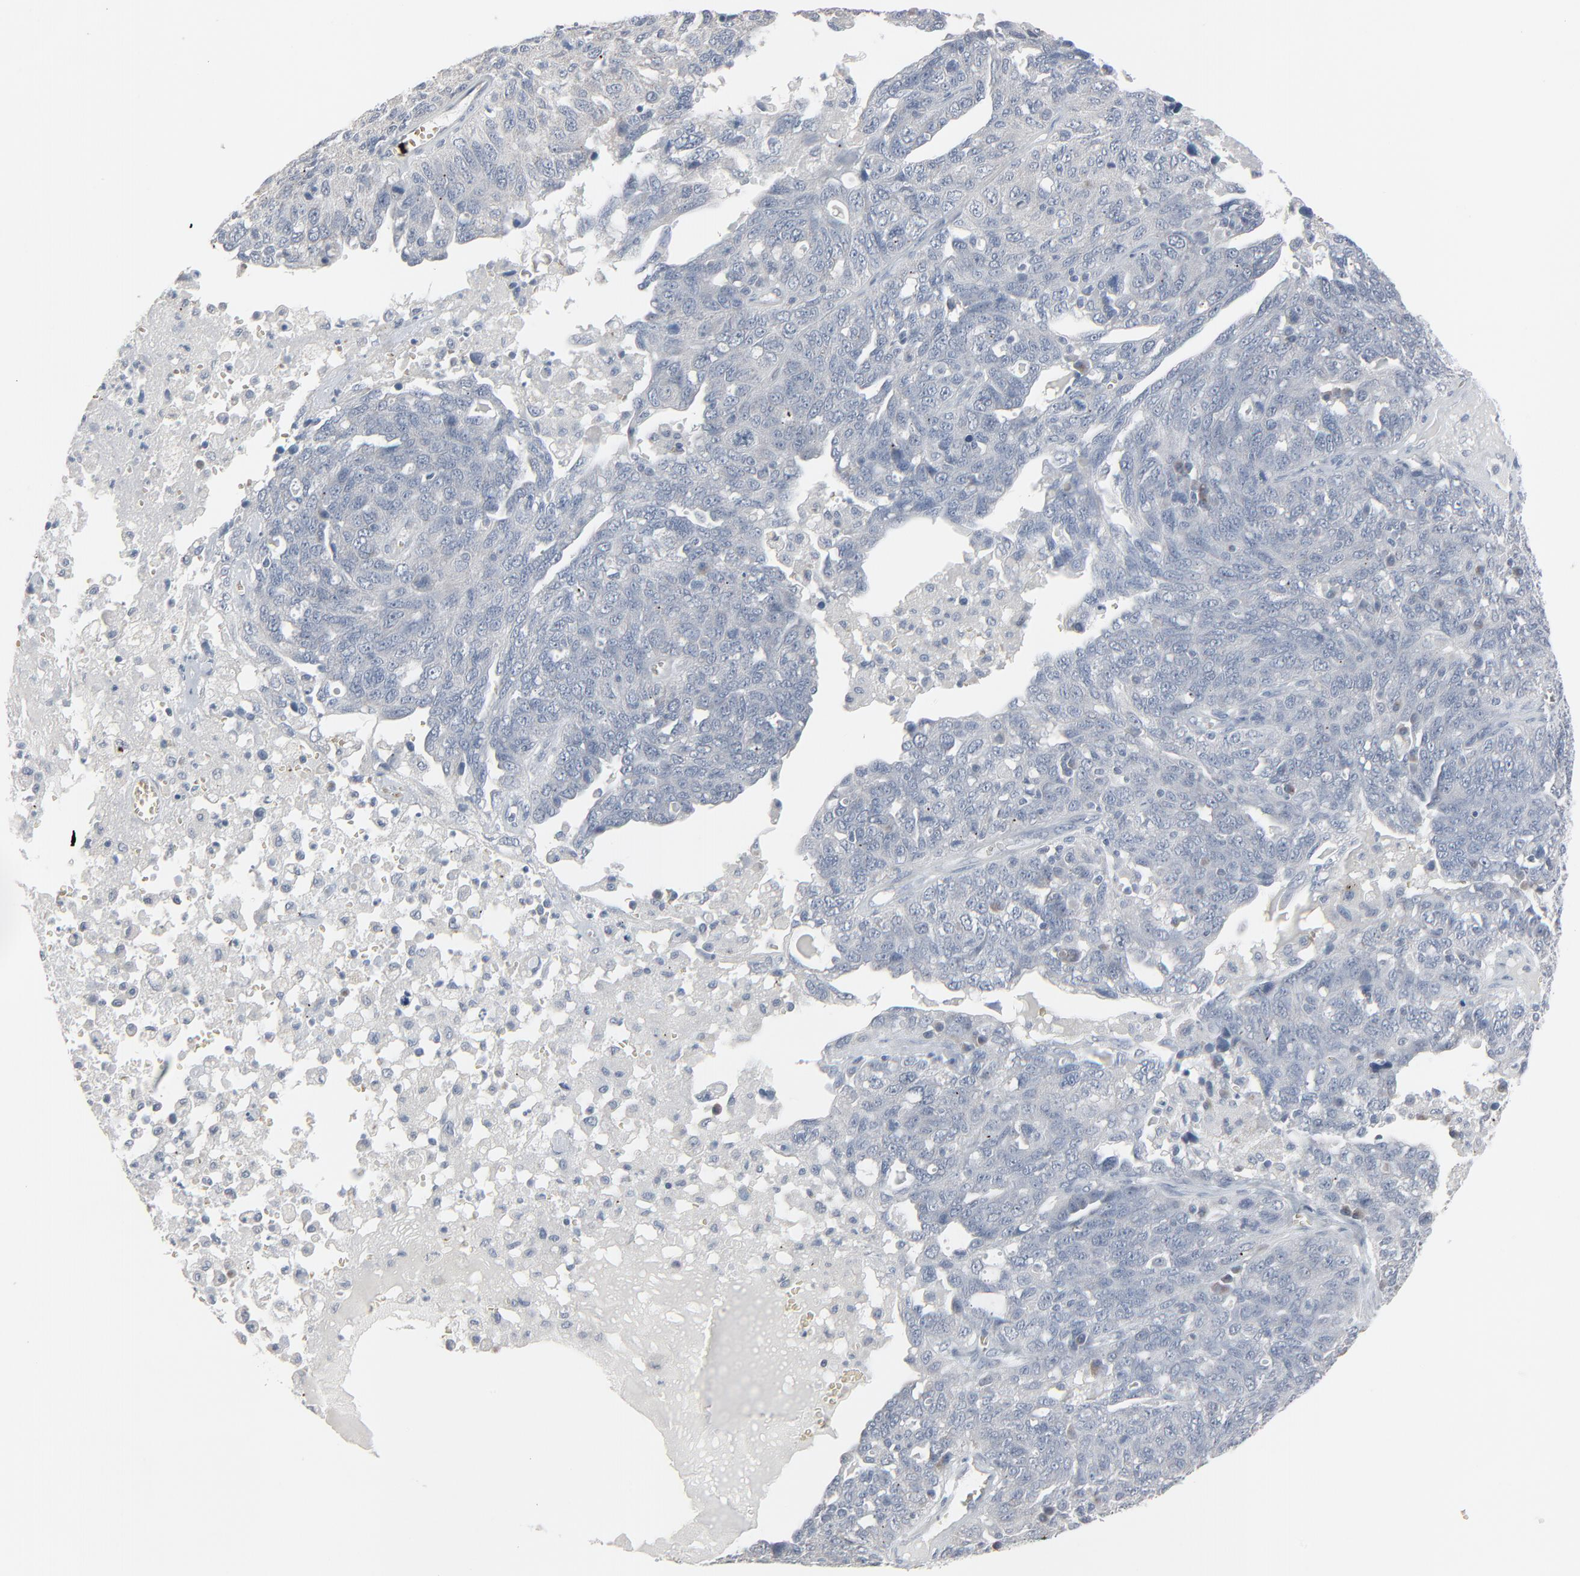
{"staining": {"intensity": "negative", "quantity": "none", "location": "none"}, "tissue": "ovarian cancer", "cell_type": "Tumor cells", "image_type": "cancer", "snomed": [{"axis": "morphology", "description": "Cystadenocarcinoma, serous, NOS"}, {"axis": "topography", "description": "Ovary"}], "caption": "High power microscopy histopathology image of an immunohistochemistry (IHC) histopathology image of ovarian cancer (serous cystadenocarcinoma), revealing no significant staining in tumor cells. The staining is performed using DAB brown chromogen with nuclei counter-stained in using hematoxylin.", "gene": "SAGE1", "patient": {"sex": "female", "age": 71}}